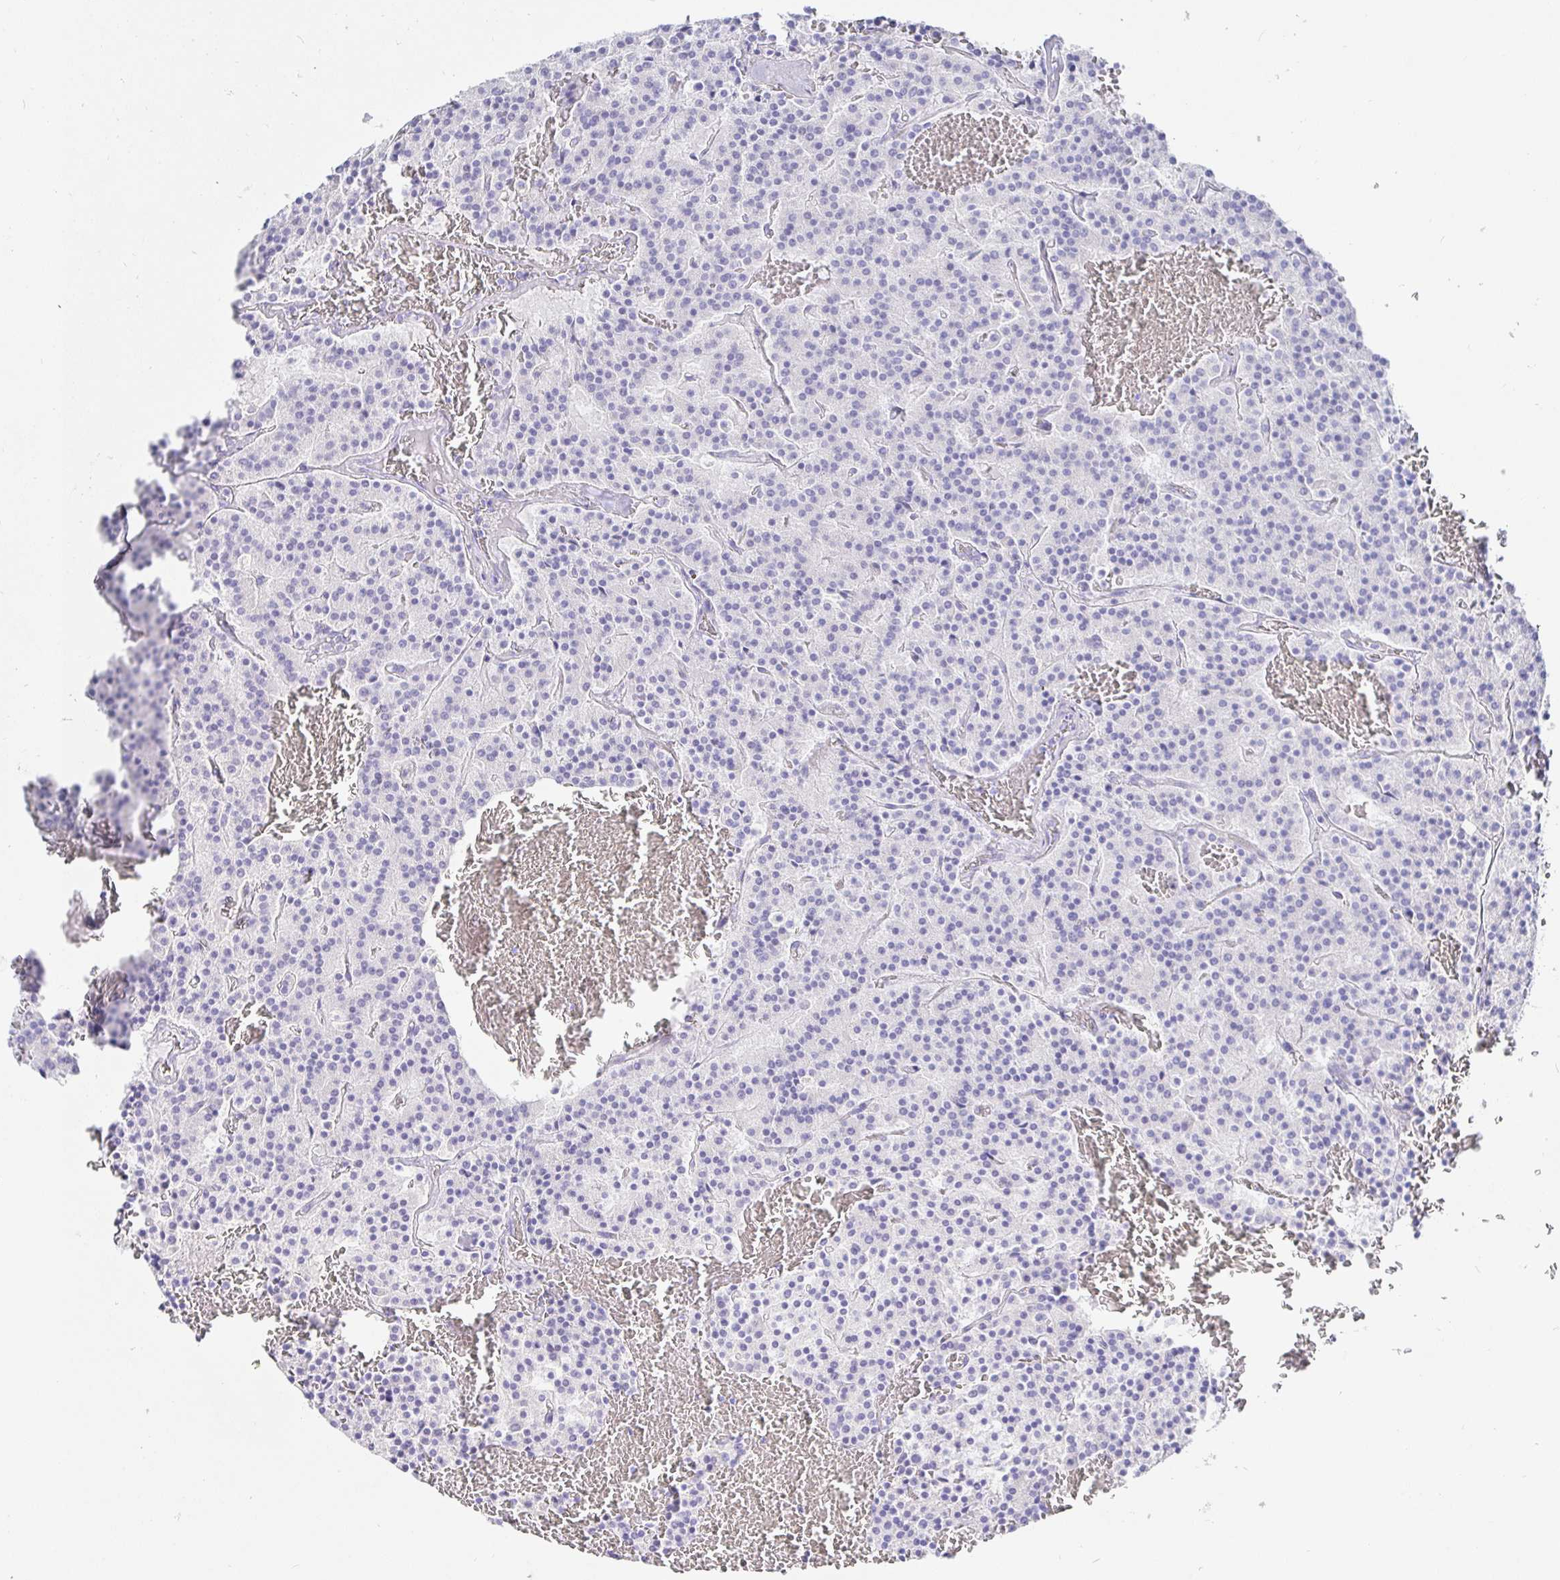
{"staining": {"intensity": "negative", "quantity": "none", "location": "none"}, "tissue": "carcinoid", "cell_type": "Tumor cells", "image_type": "cancer", "snomed": [{"axis": "morphology", "description": "Carcinoid, malignant, NOS"}, {"axis": "topography", "description": "Lung"}], "caption": "This is an IHC histopathology image of carcinoid. There is no positivity in tumor cells.", "gene": "TPTE", "patient": {"sex": "male", "age": 70}}